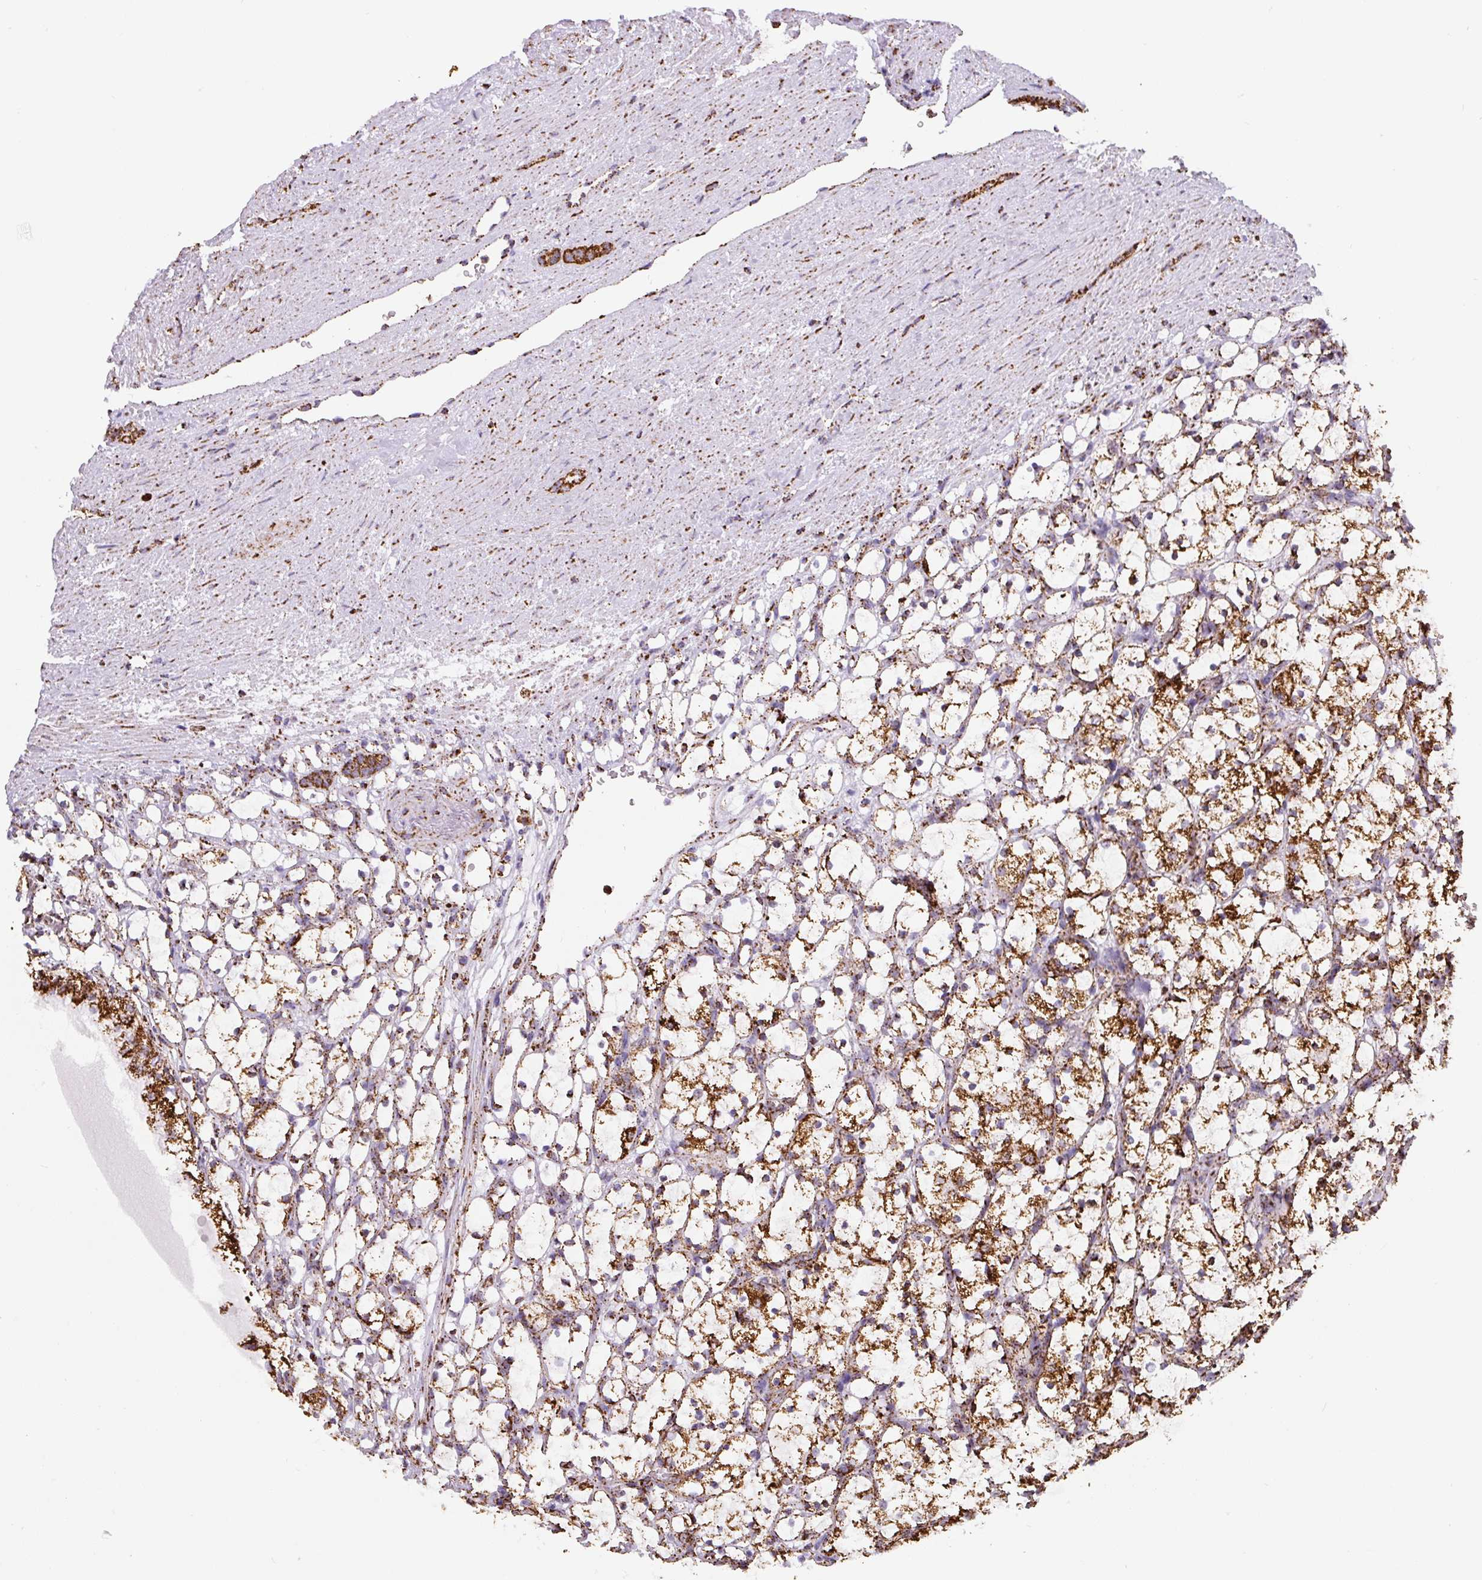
{"staining": {"intensity": "strong", "quantity": "25%-75%", "location": "cytoplasmic/membranous"}, "tissue": "renal cancer", "cell_type": "Tumor cells", "image_type": "cancer", "snomed": [{"axis": "morphology", "description": "Adenocarcinoma, NOS"}, {"axis": "topography", "description": "Kidney"}], "caption": "There is high levels of strong cytoplasmic/membranous expression in tumor cells of renal cancer, as demonstrated by immunohistochemical staining (brown color).", "gene": "ATP5F1A", "patient": {"sex": "female", "age": 69}}